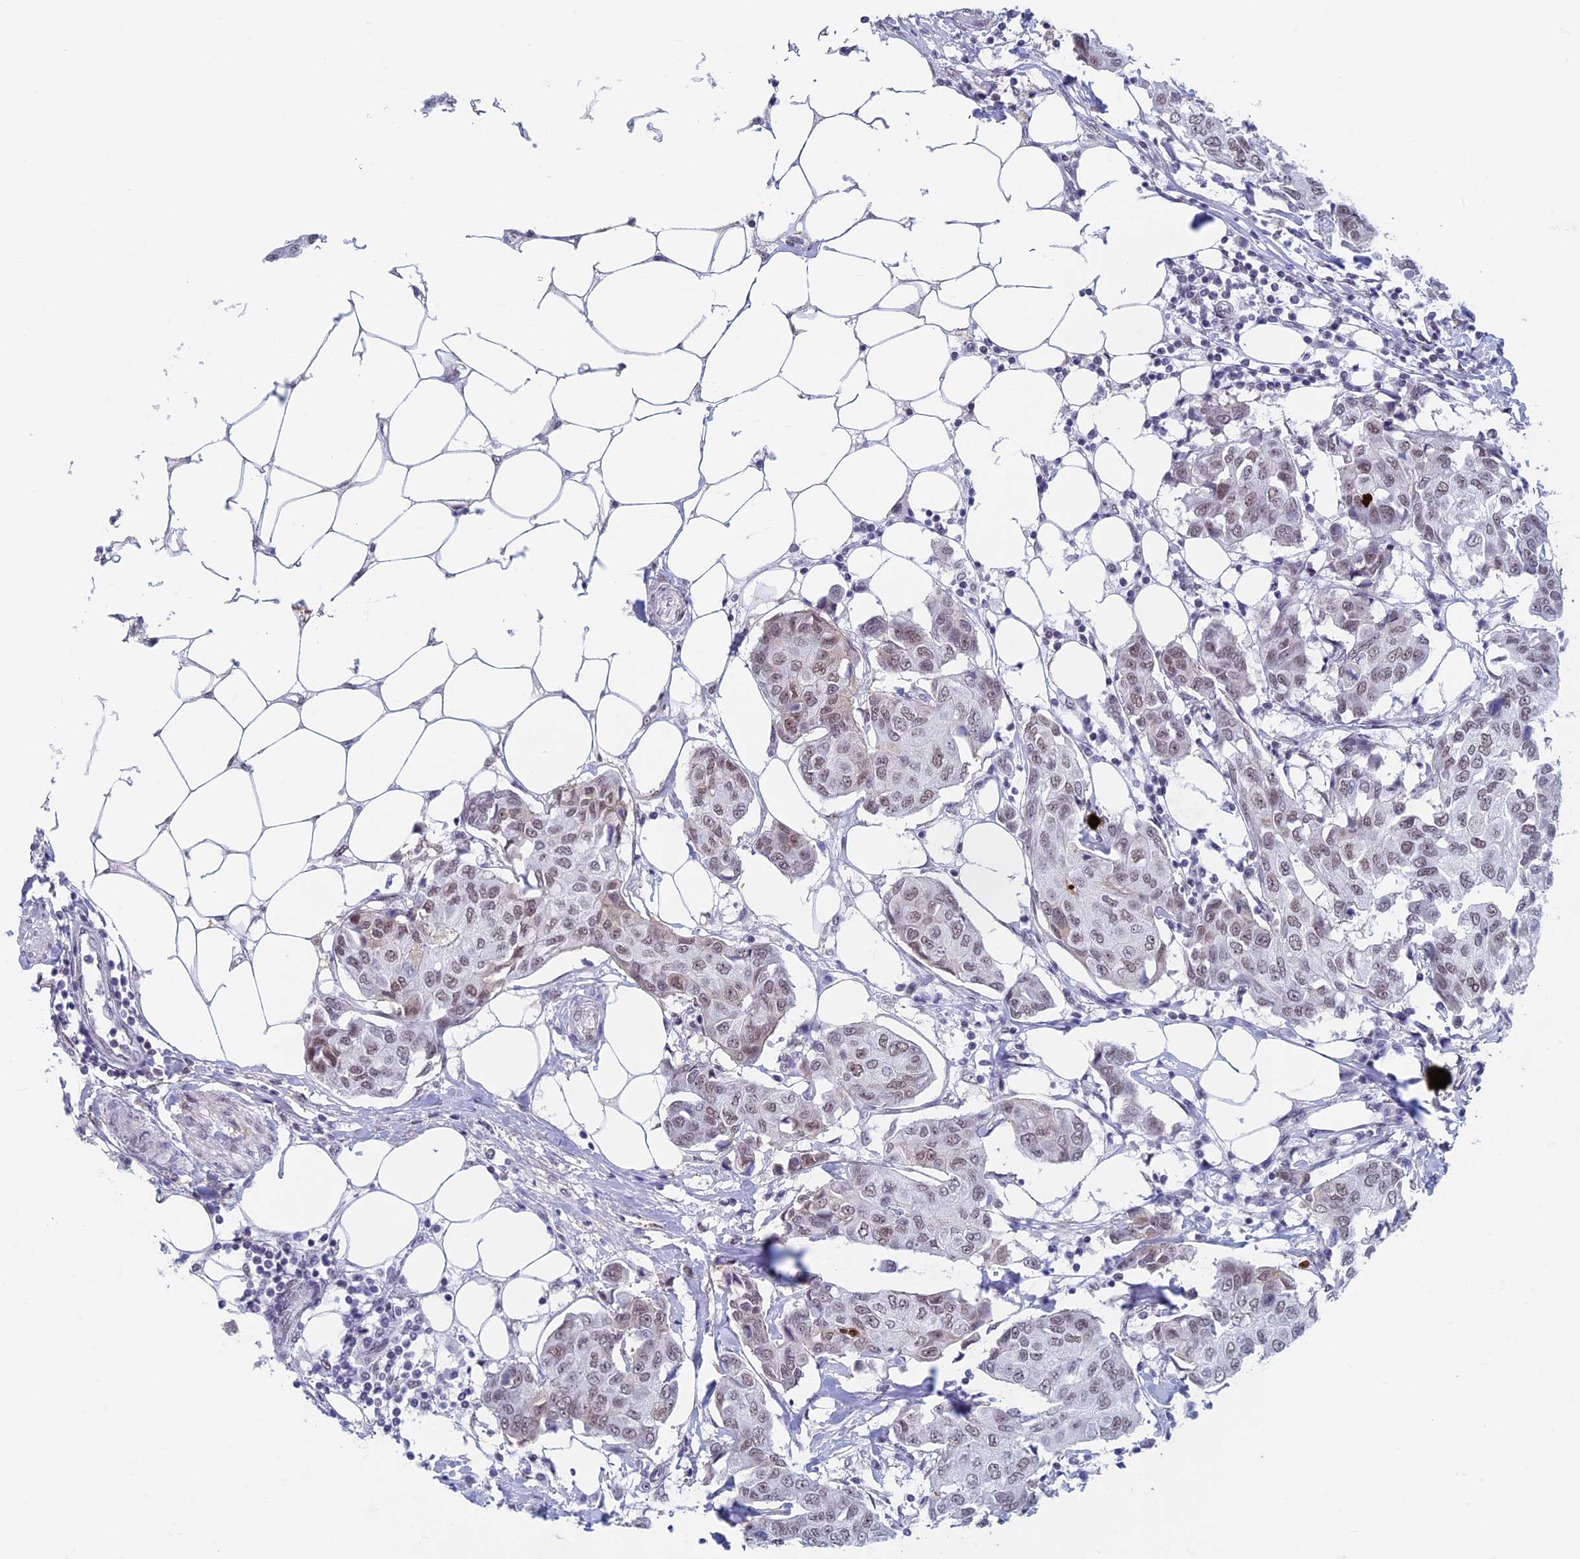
{"staining": {"intensity": "weak", "quantity": ">75%", "location": "nuclear"}, "tissue": "breast cancer", "cell_type": "Tumor cells", "image_type": "cancer", "snomed": [{"axis": "morphology", "description": "Duct carcinoma"}, {"axis": "topography", "description": "Breast"}], "caption": "Protein staining demonstrates weak nuclear positivity in approximately >75% of tumor cells in breast cancer (intraductal carcinoma).", "gene": "ASH2L", "patient": {"sex": "female", "age": 80}}